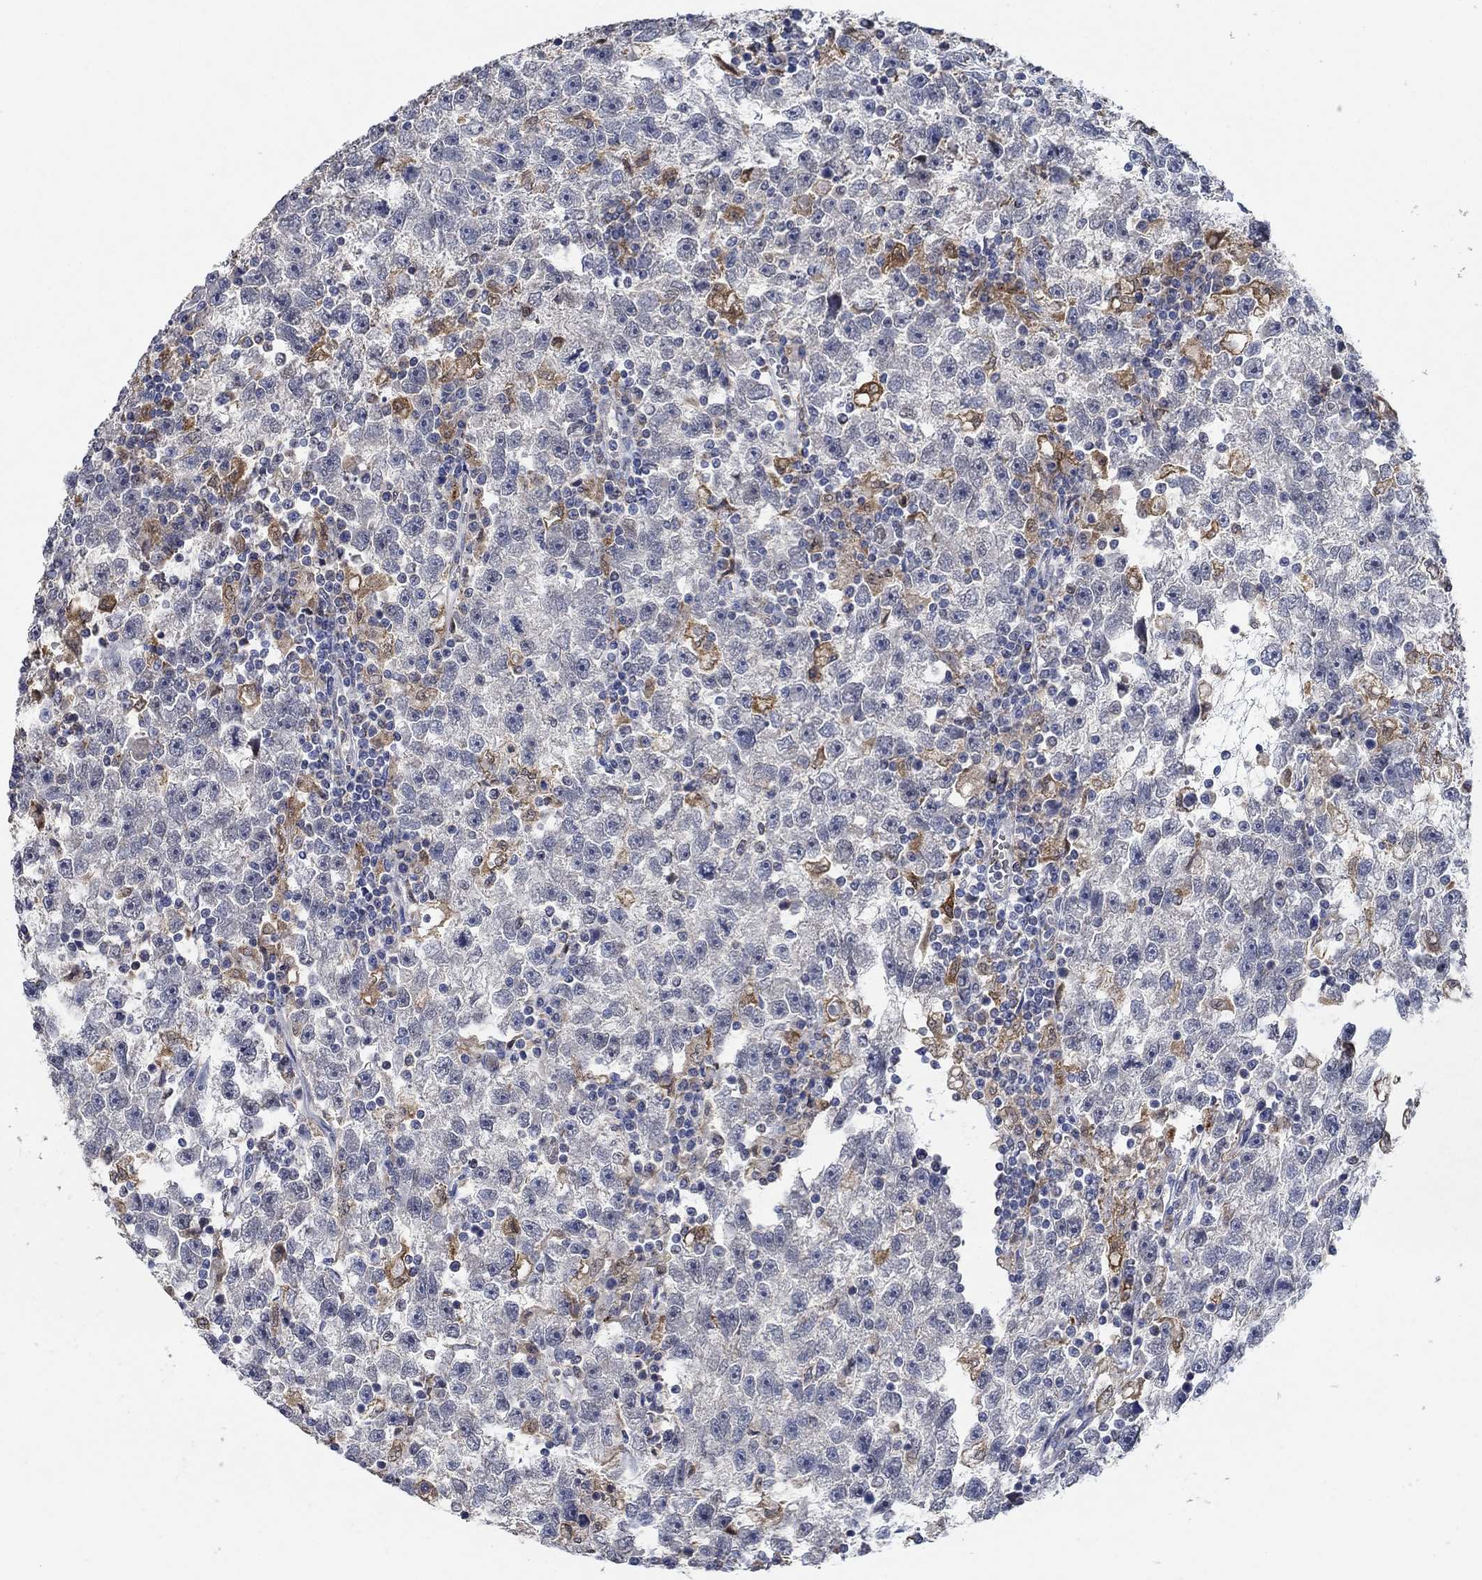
{"staining": {"intensity": "negative", "quantity": "none", "location": "none"}, "tissue": "testis cancer", "cell_type": "Tumor cells", "image_type": "cancer", "snomed": [{"axis": "morphology", "description": "Seminoma, NOS"}, {"axis": "topography", "description": "Testis"}], "caption": "Tumor cells are negative for protein expression in human seminoma (testis). Brightfield microscopy of immunohistochemistry (IHC) stained with DAB (3,3'-diaminobenzidine) (brown) and hematoxylin (blue), captured at high magnification.", "gene": "MPP1", "patient": {"sex": "male", "age": 47}}